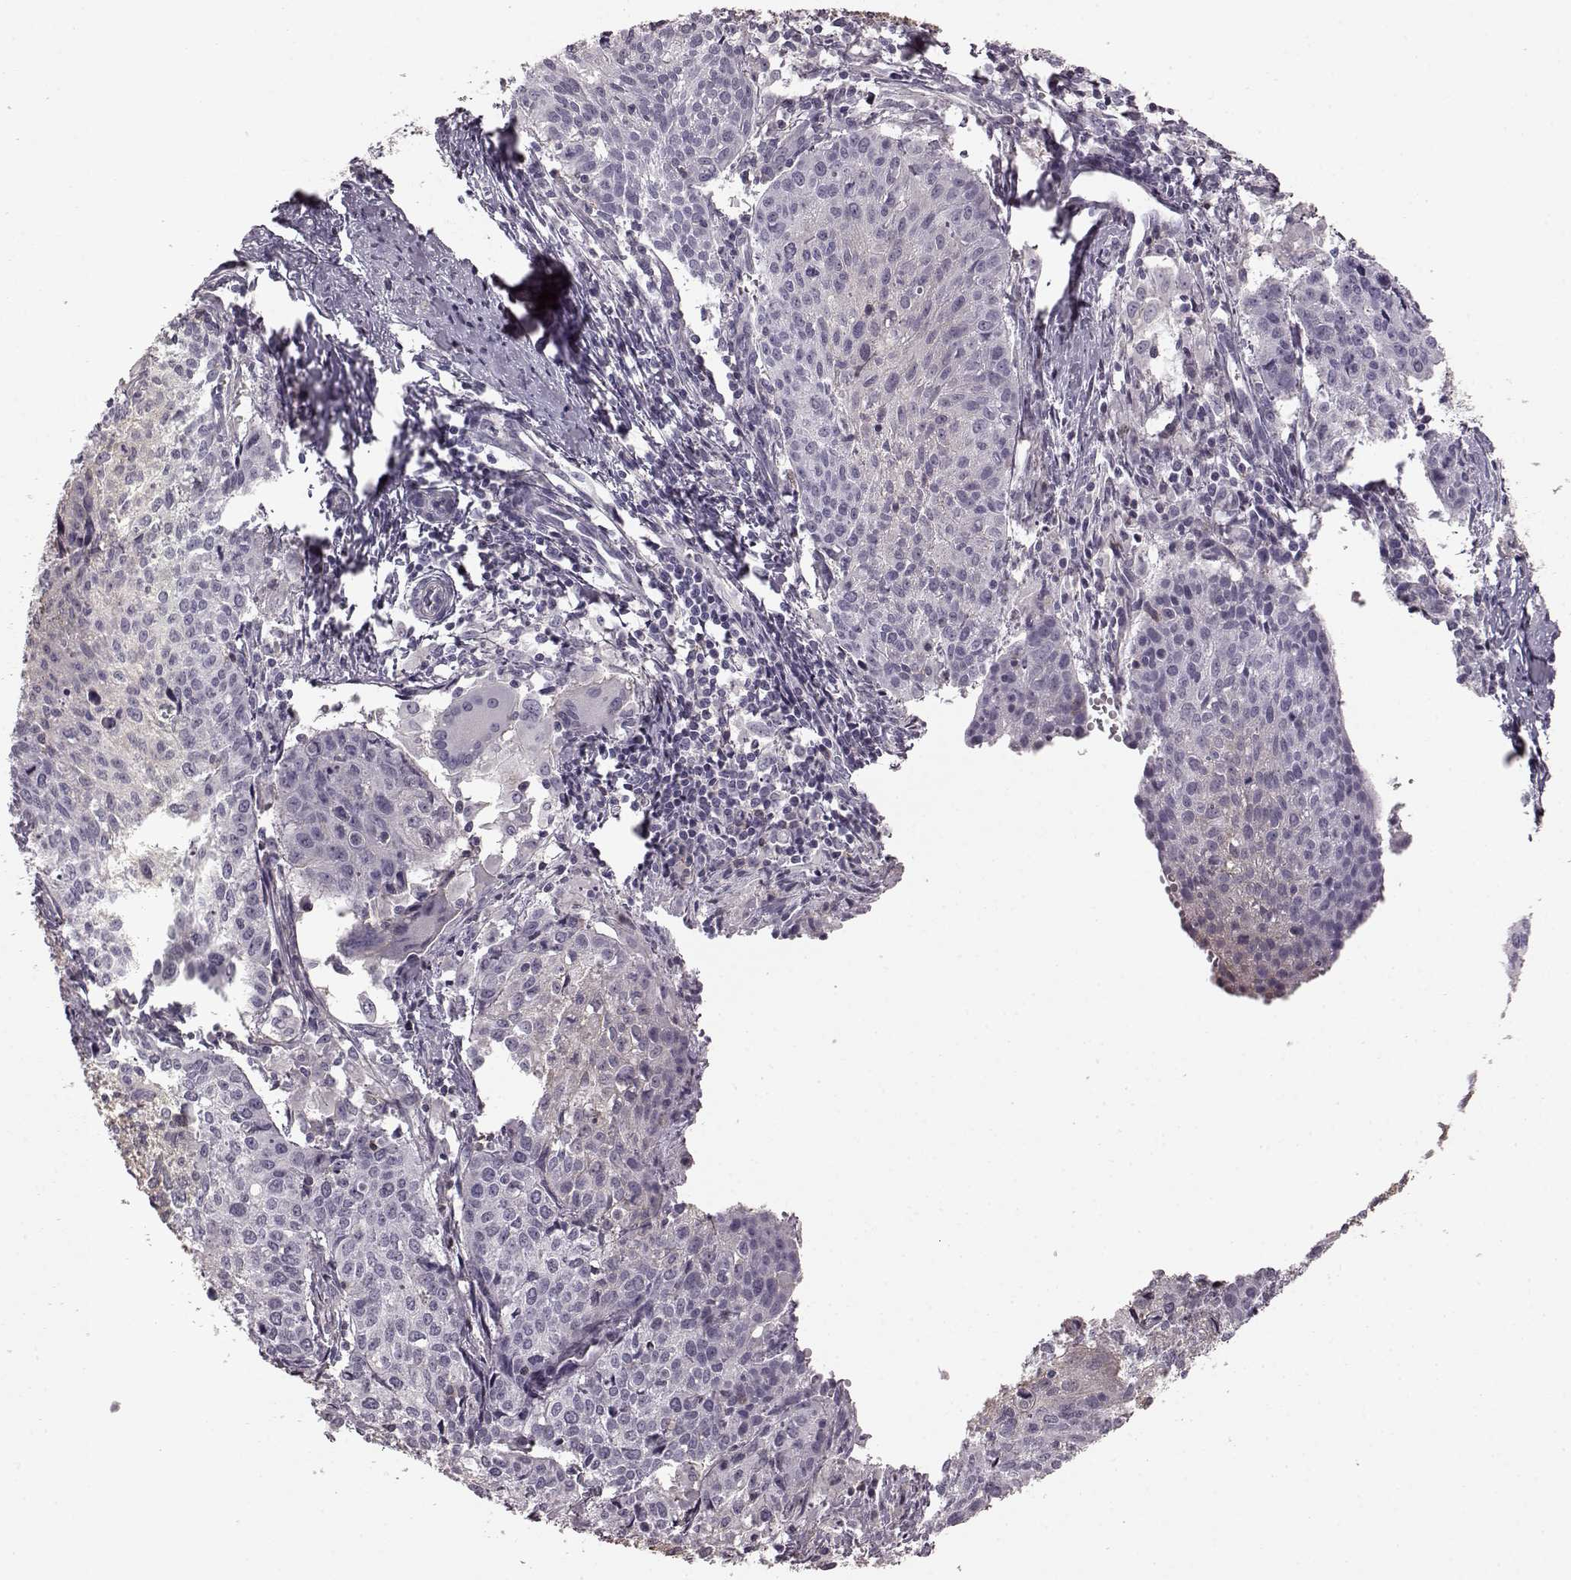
{"staining": {"intensity": "negative", "quantity": "none", "location": "none"}, "tissue": "cervical cancer", "cell_type": "Tumor cells", "image_type": "cancer", "snomed": [{"axis": "morphology", "description": "Squamous cell carcinoma, NOS"}, {"axis": "topography", "description": "Cervix"}], "caption": "Immunohistochemical staining of cervical cancer (squamous cell carcinoma) exhibits no significant positivity in tumor cells.", "gene": "PDCD1", "patient": {"sex": "female", "age": 38}}